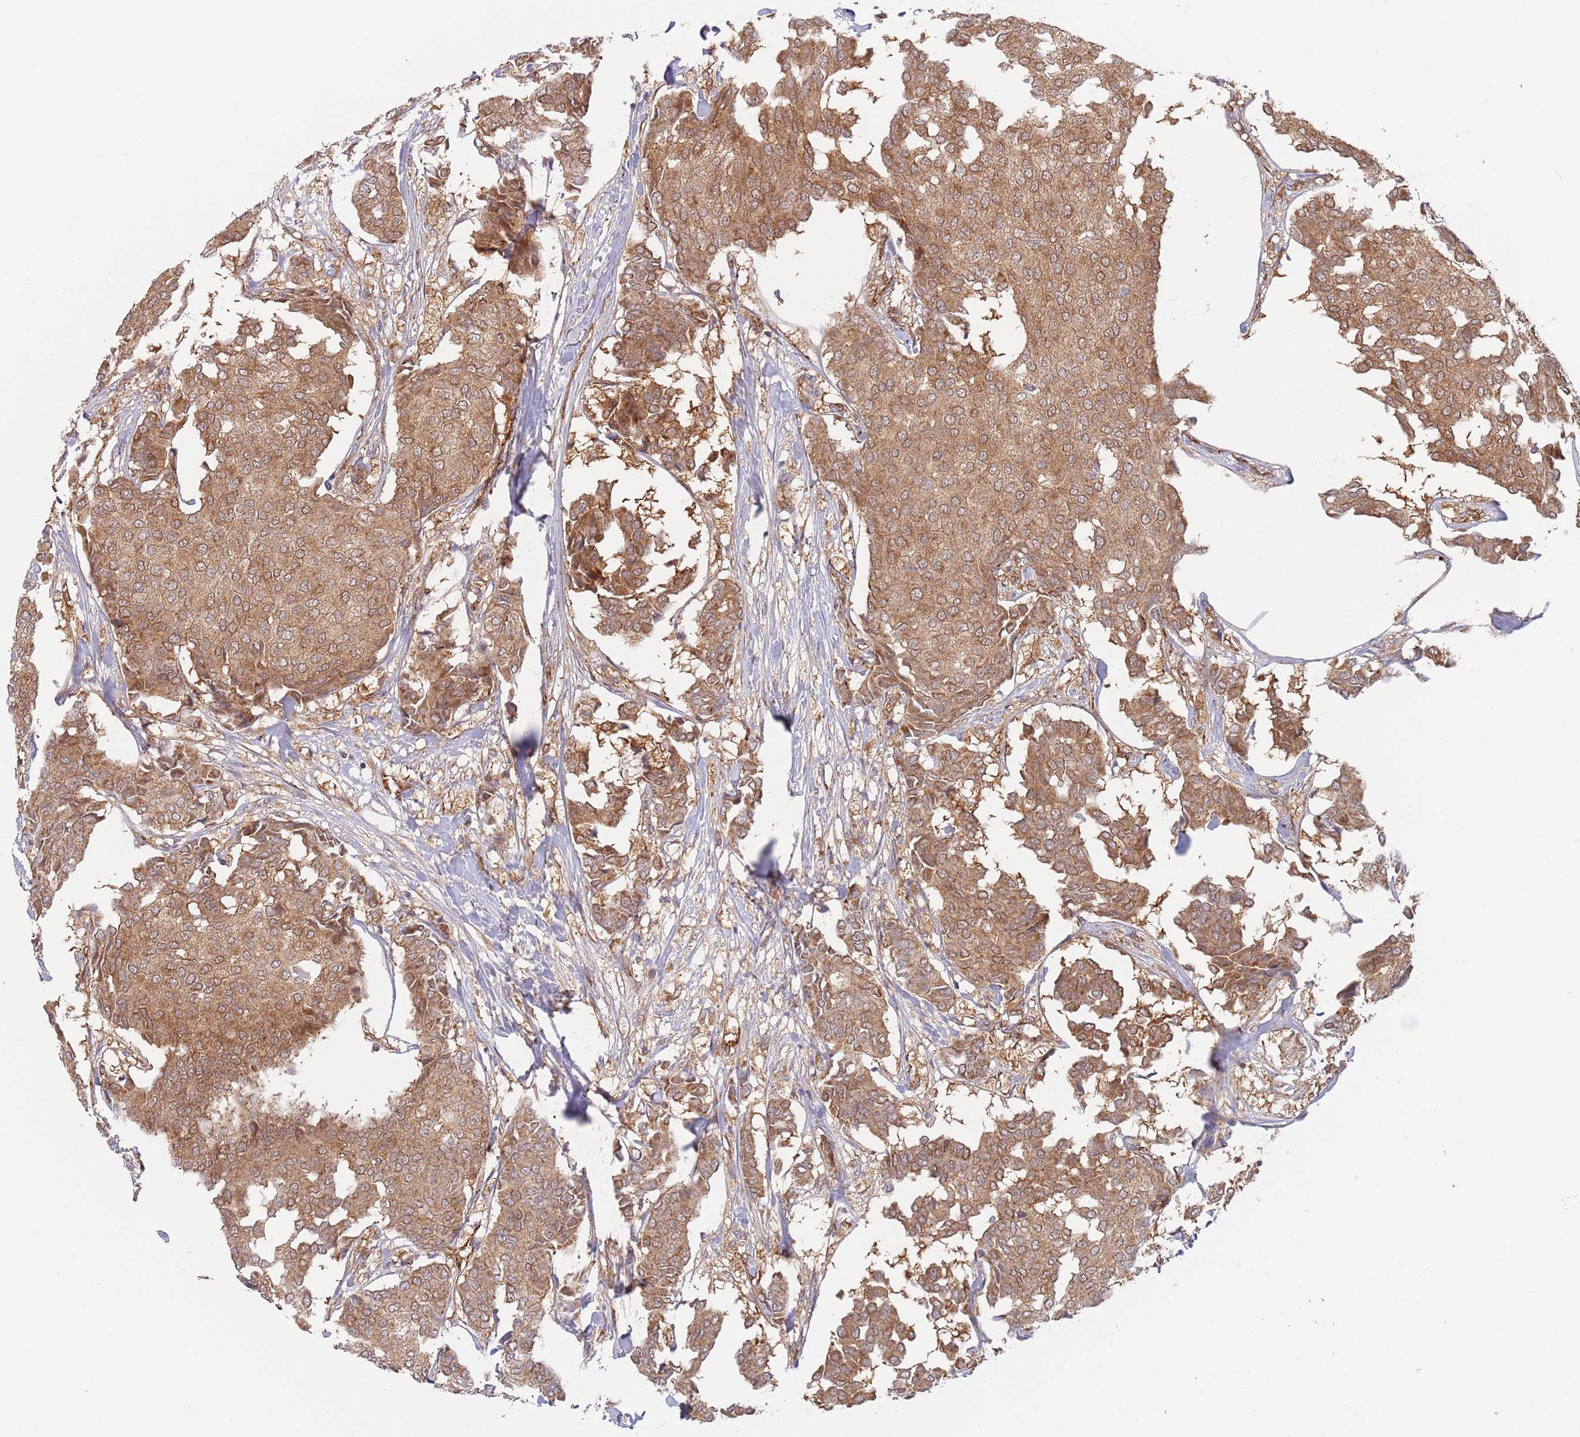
{"staining": {"intensity": "moderate", "quantity": ">75%", "location": "cytoplasmic/membranous"}, "tissue": "breast cancer", "cell_type": "Tumor cells", "image_type": "cancer", "snomed": [{"axis": "morphology", "description": "Duct carcinoma"}, {"axis": "topography", "description": "Breast"}], "caption": "Immunohistochemistry image of breast cancer (intraductal carcinoma) stained for a protein (brown), which displays medium levels of moderate cytoplasmic/membranous staining in about >75% of tumor cells.", "gene": "GUK1", "patient": {"sex": "female", "age": 75}}